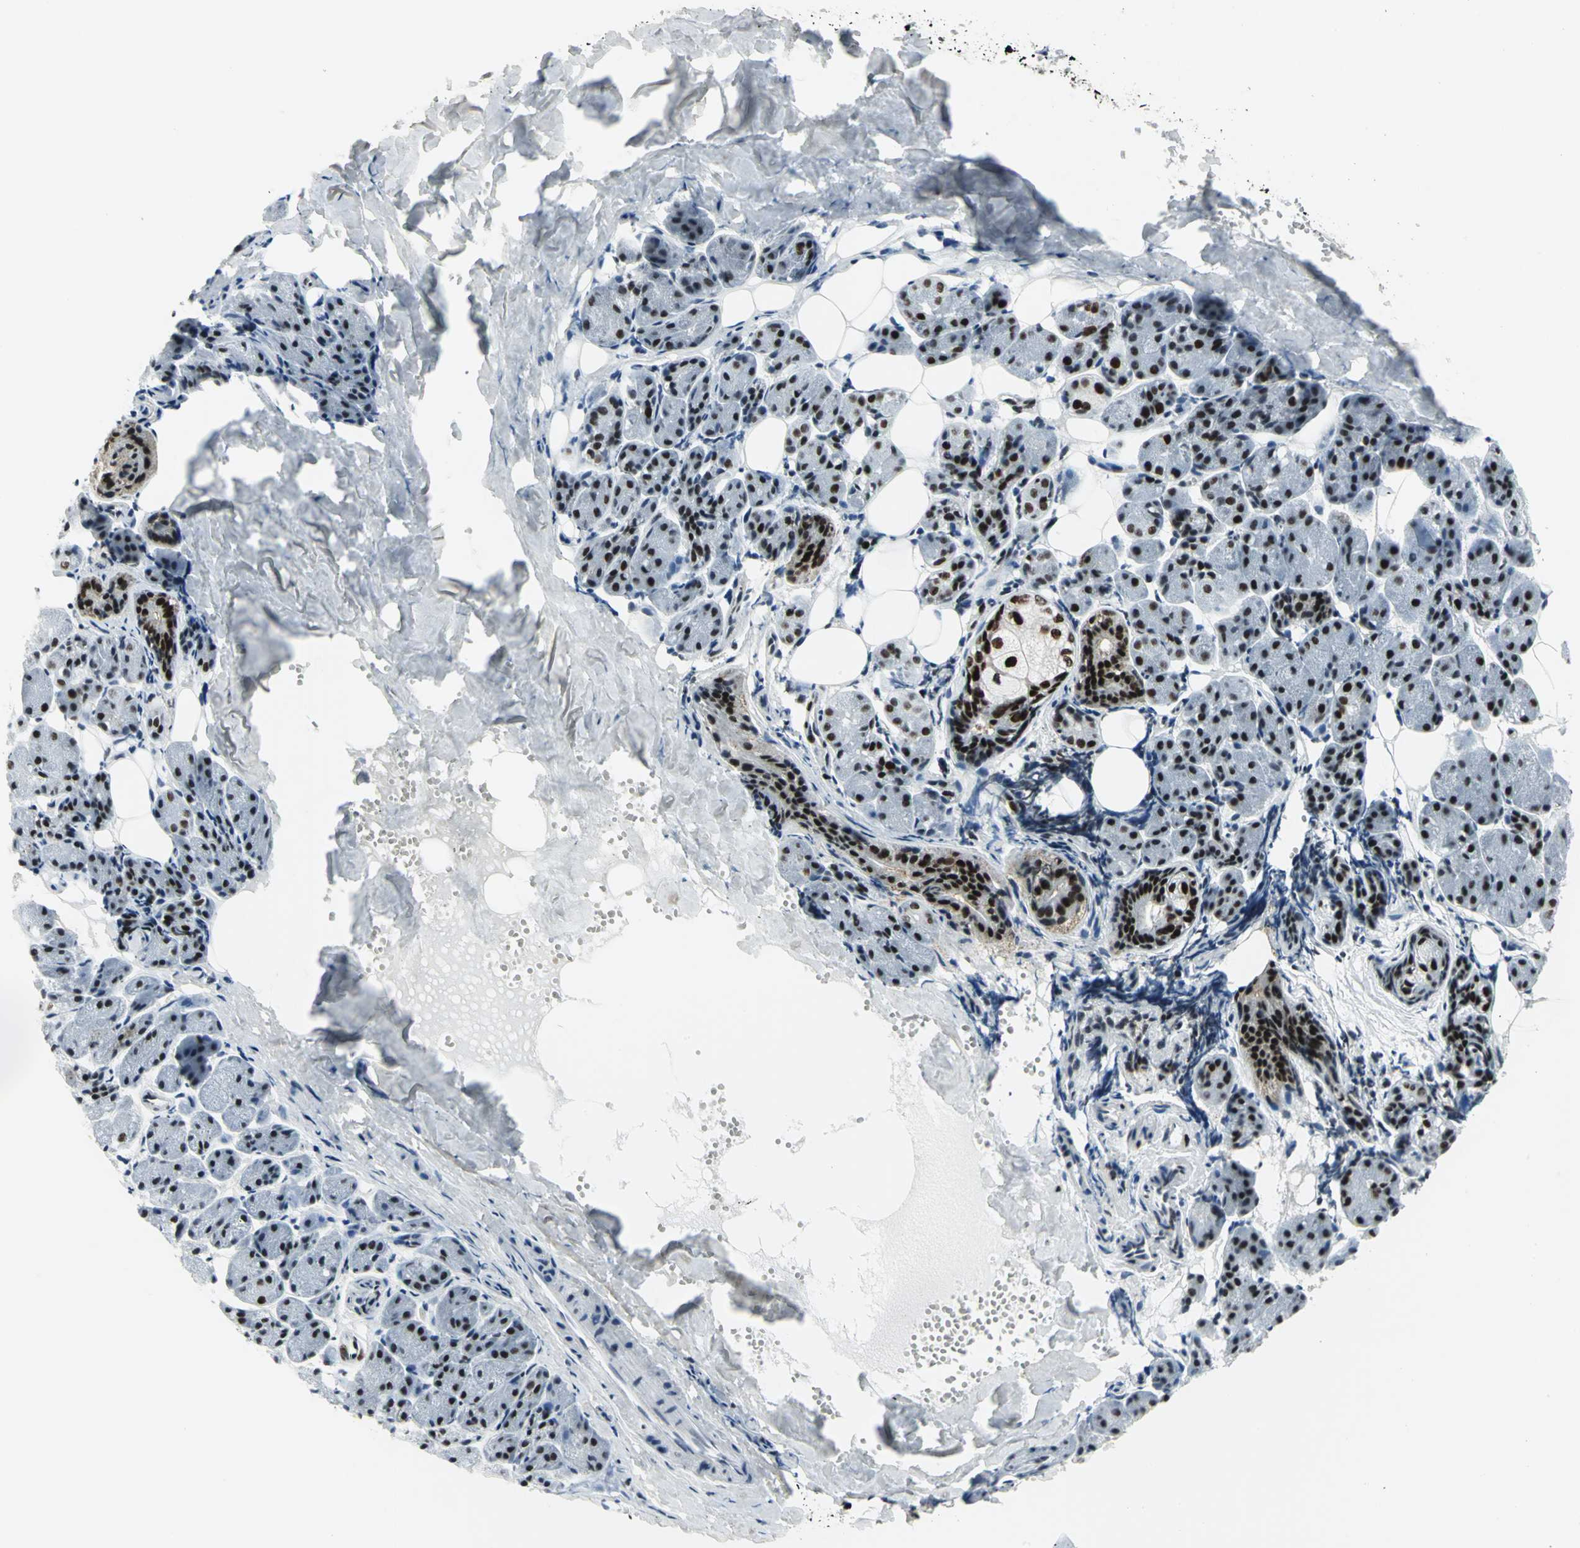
{"staining": {"intensity": "strong", "quantity": ">75%", "location": "nuclear"}, "tissue": "salivary gland", "cell_type": "Glandular cells", "image_type": "normal", "snomed": [{"axis": "morphology", "description": "Normal tissue, NOS"}, {"axis": "morphology", "description": "Adenoma, NOS"}, {"axis": "topography", "description": "Salivary gland"}], "caption": "Strong nuclear protein positivity is appreciated in approximately >75% of glandular cells in salivary gland. (brown staining indicates protein expression, while blue staining denotes nuclei).", "gene": "SMARCA4", "patient": {"sex": "female", "age": 32}}